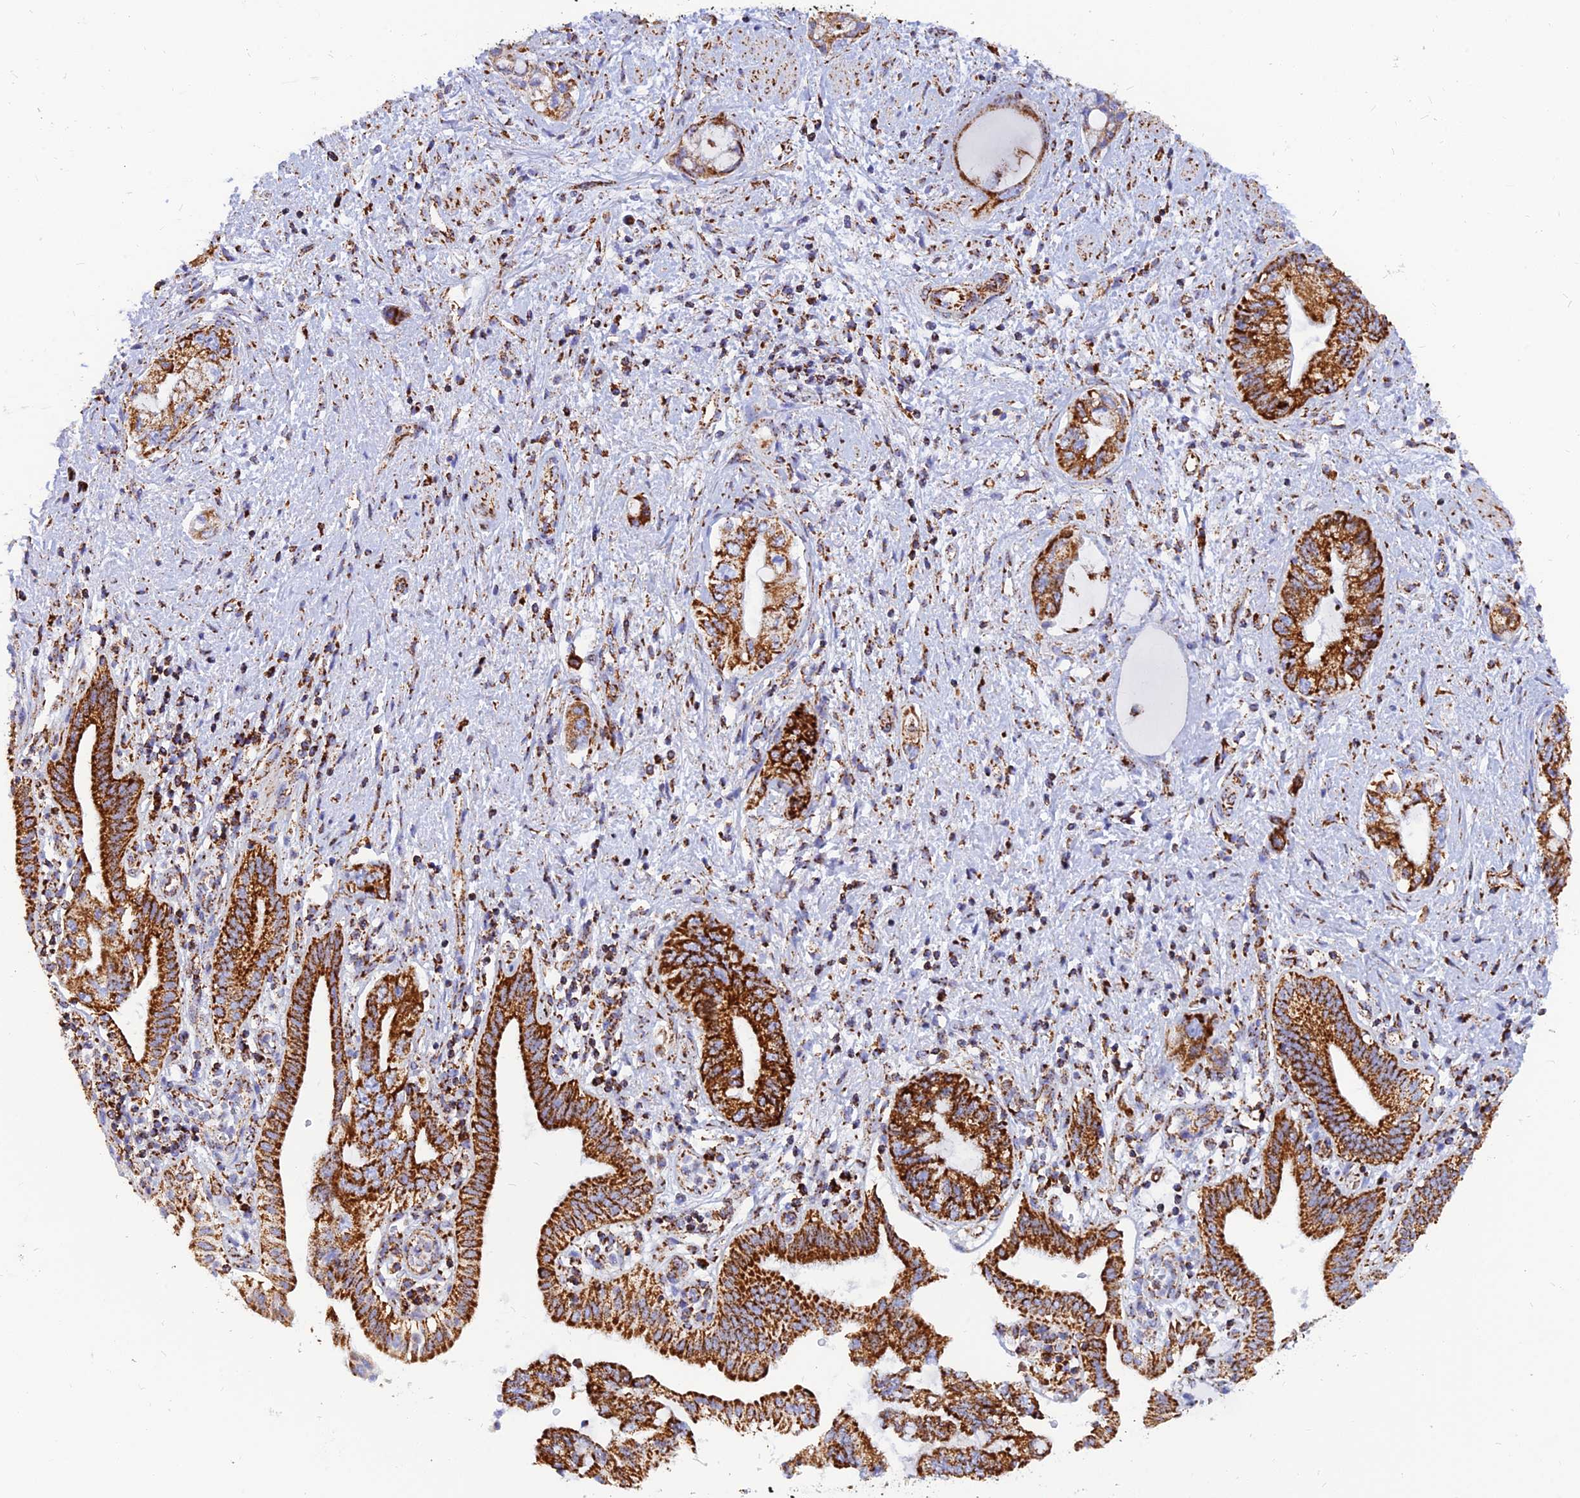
{"staining": {"intensity": "strong", "quantity": ">75%", "location": "cytoplasmic/membranous"}, "tissue": "pancreatic cancer", "cell_type": "Tumor cells", "image_type": "cancer", "snomed": [{"axis": "morphology", "description": "Adenocarcinoma, NOS"}, {"axis": "topography", "description": "Pancreas"}], "caption": "There is high levels of strong cytoplasmic/membranous staining in tumor cells of pancreatic adenocarcinoma, as demonstrated by immunohistochemical staining (brown color).", "gene": "NDUFB6", "patient": {"sex": "female", "age": 73}}